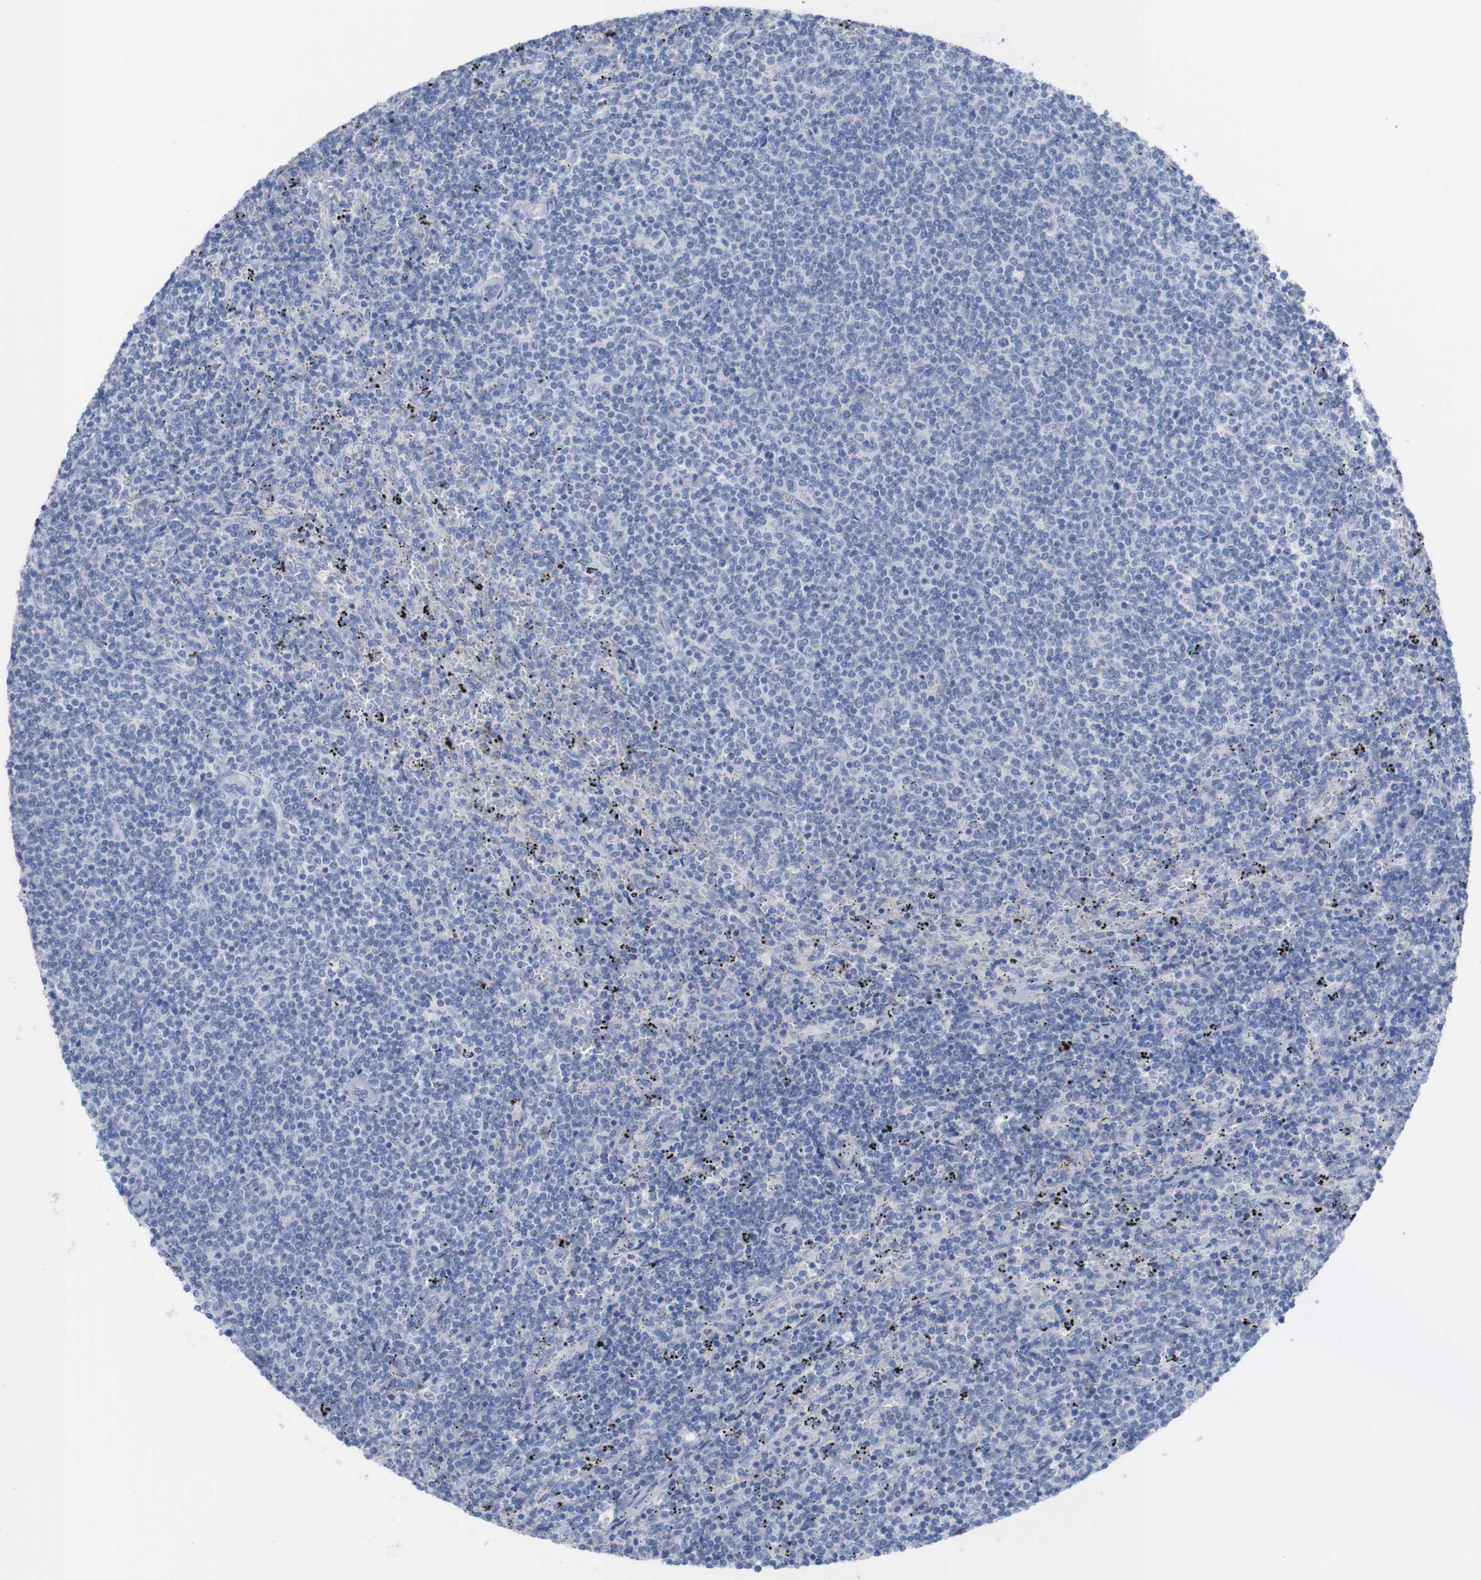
{"staining": {"intensity": "negative", "quantity": "none", "location": "none"}, "tissue": "lymphoma", "cell_type": "Tumor cells", "image_type": "cancer", "snomed": [{"axis": "morphology", "description": "Malignant lymphoma, non-Hodgkin's type, Low grade"}, {"axis": "topography", "description": "Spleen"}], "caption": "A histopathology image of lymphoma stained for a protein exhibits no brown staining in tumor cells.", "gene": "PNMA1", "patient": {"sex": "female", "age": 50}}